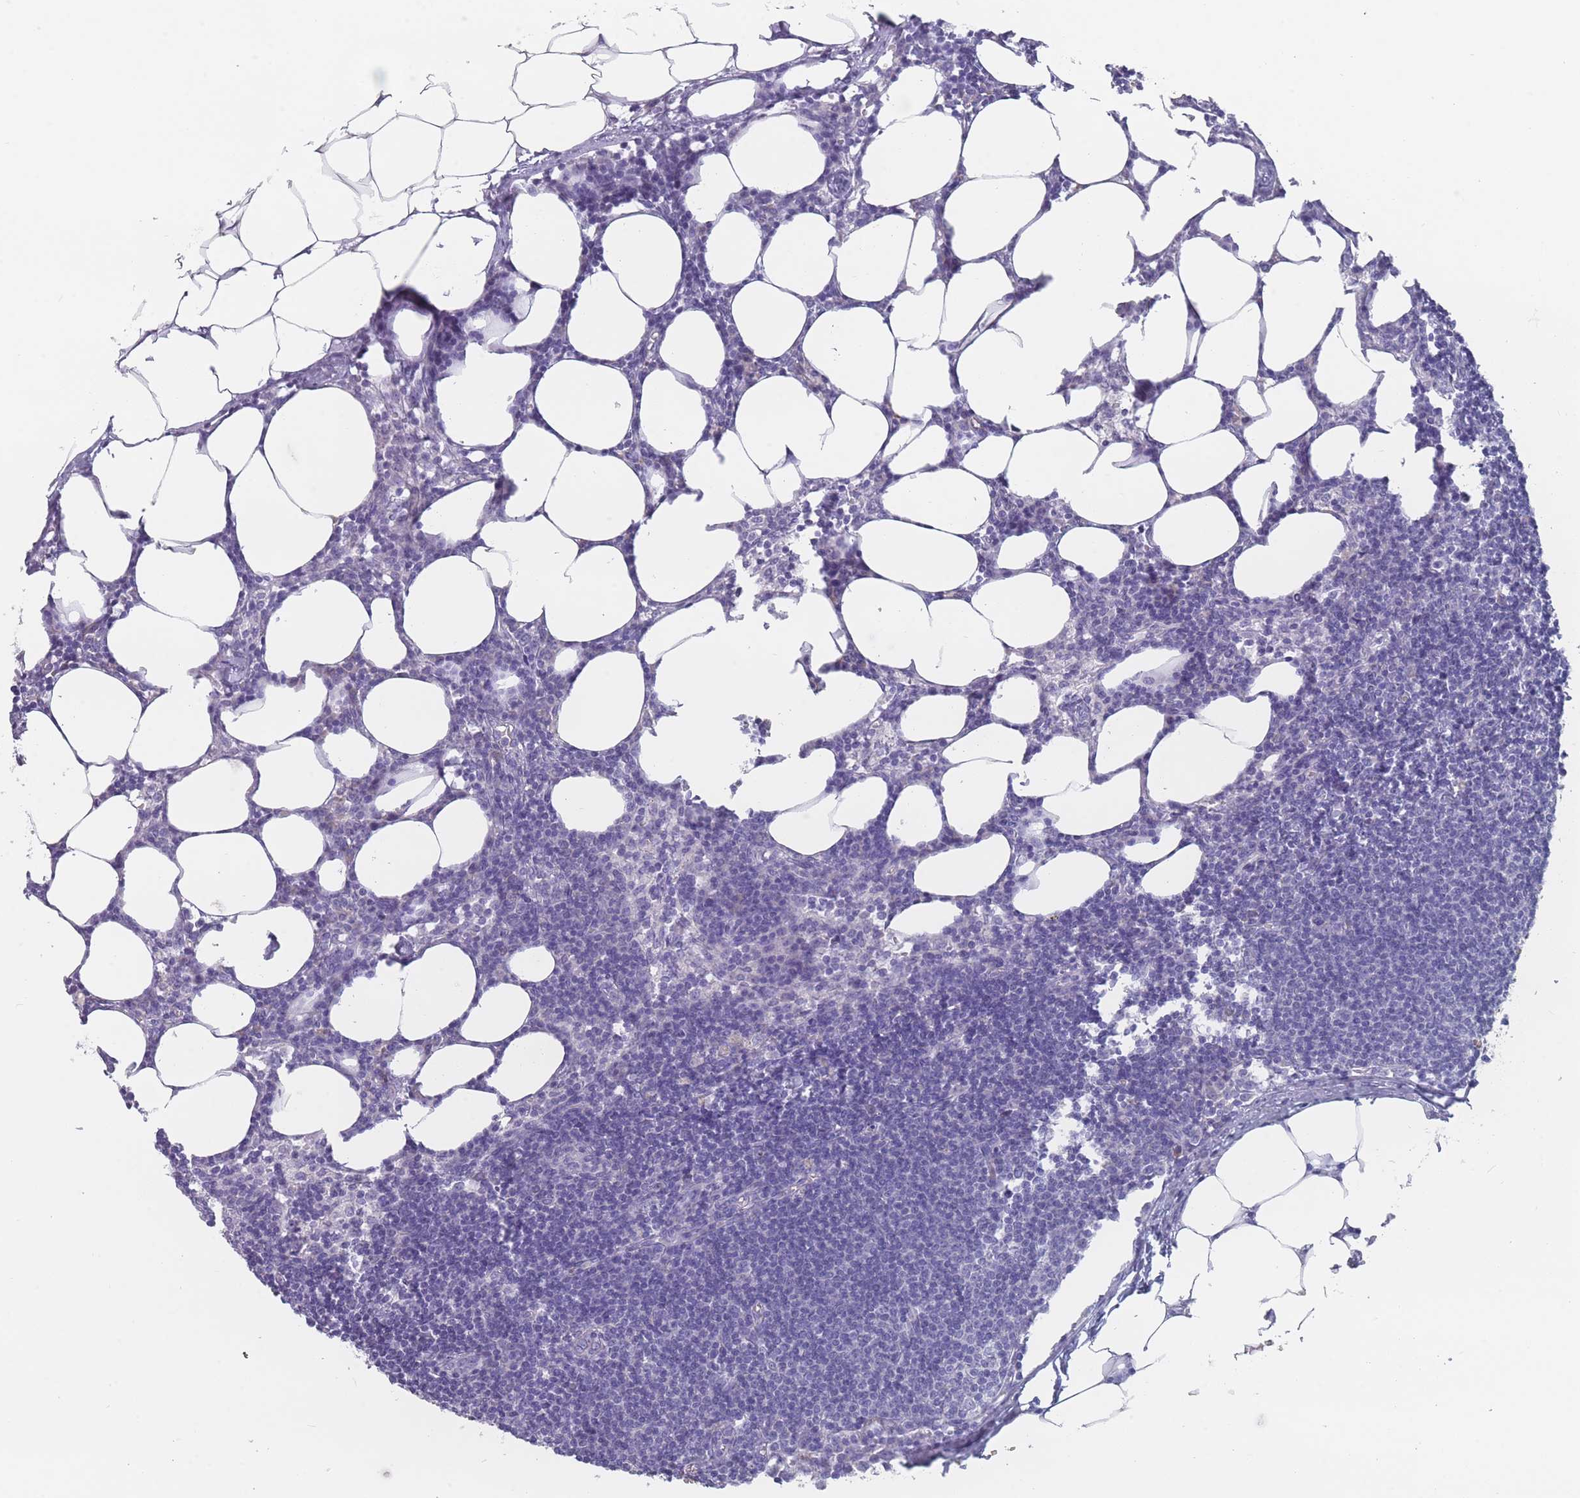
{"staining": {"intensity": "negative", "quantity": "none", "location": "none"}, "tissue": "lymph node", "cell_type": "Germinal center cells", "image_type": "normal", "snomed": [{"axis": "morphology", "description": "Normal tissue, NOS"}, {"axis": "topography", "description": "Lymph node"}], "caption": "A high-resolution histopathology image shows immunohistochemistry staining of benign lymph node, which displays no significant expression in germinal center cells.", "gene": "ST8SIA5", "patient": {"sex": "female", "age": 30}}